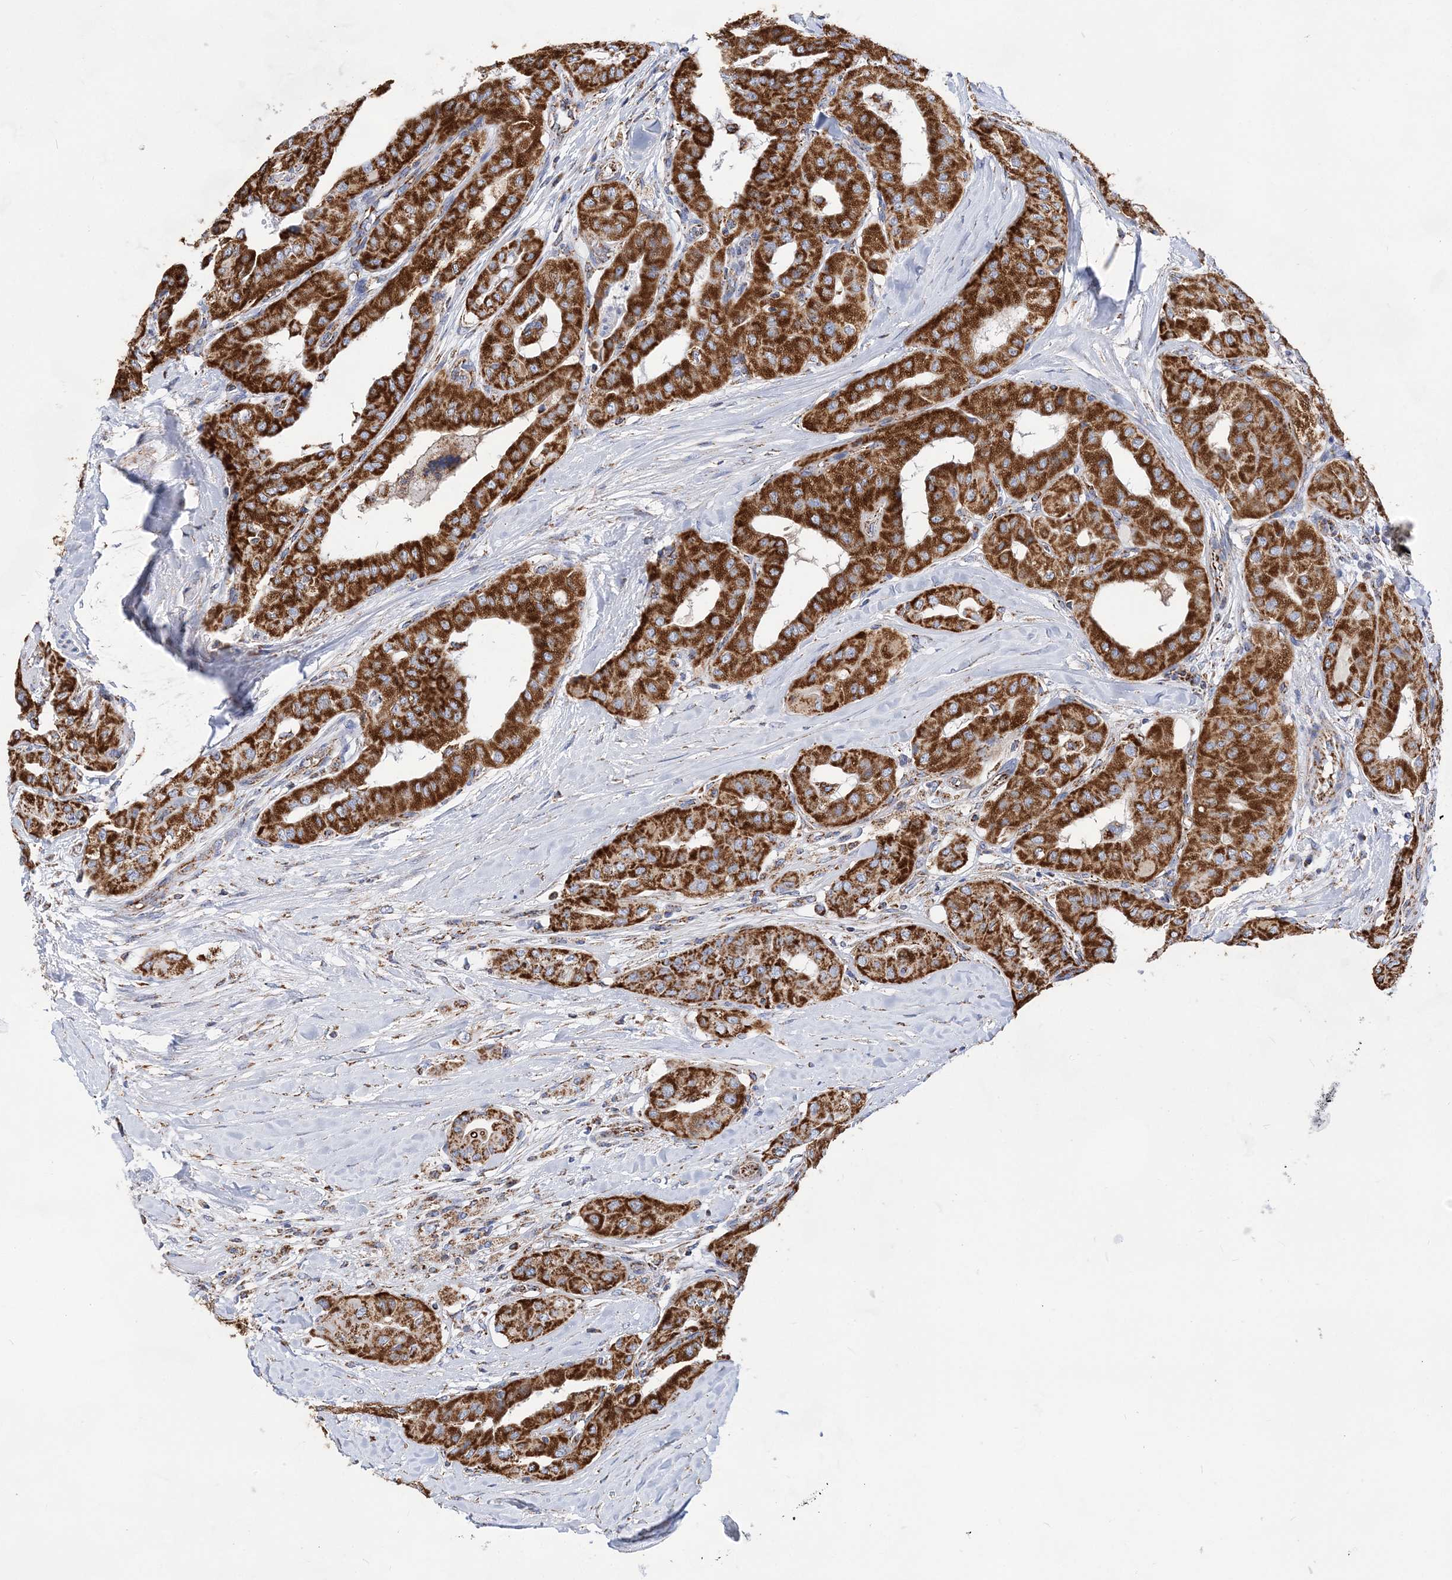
{"staining": {"intensity": "strong", "quantity": ">75%", "location": "cytoplasmic/membranous"}, "tissue": "thyroid cancer", "cell_type": "Tumor cells", "image_type": "cancer", "snomed": [{"axis": "morphology", "description": "Papillary adenocarcinoma, NOS"}, {"axis": "topography", "description": "Thyroid gland"}], "caption": "Immunohistochemistry (DAB) staining of human papillary adenocarcinoma (thyroid) demonstrates strong cytoplasmic/membranous protein expression in about >75% of tumor cells. (DAB IHC with brightfield microscopy, high magnification).", "gene": "ACOT9", "patient": {"sex": "female", "age": 59}}